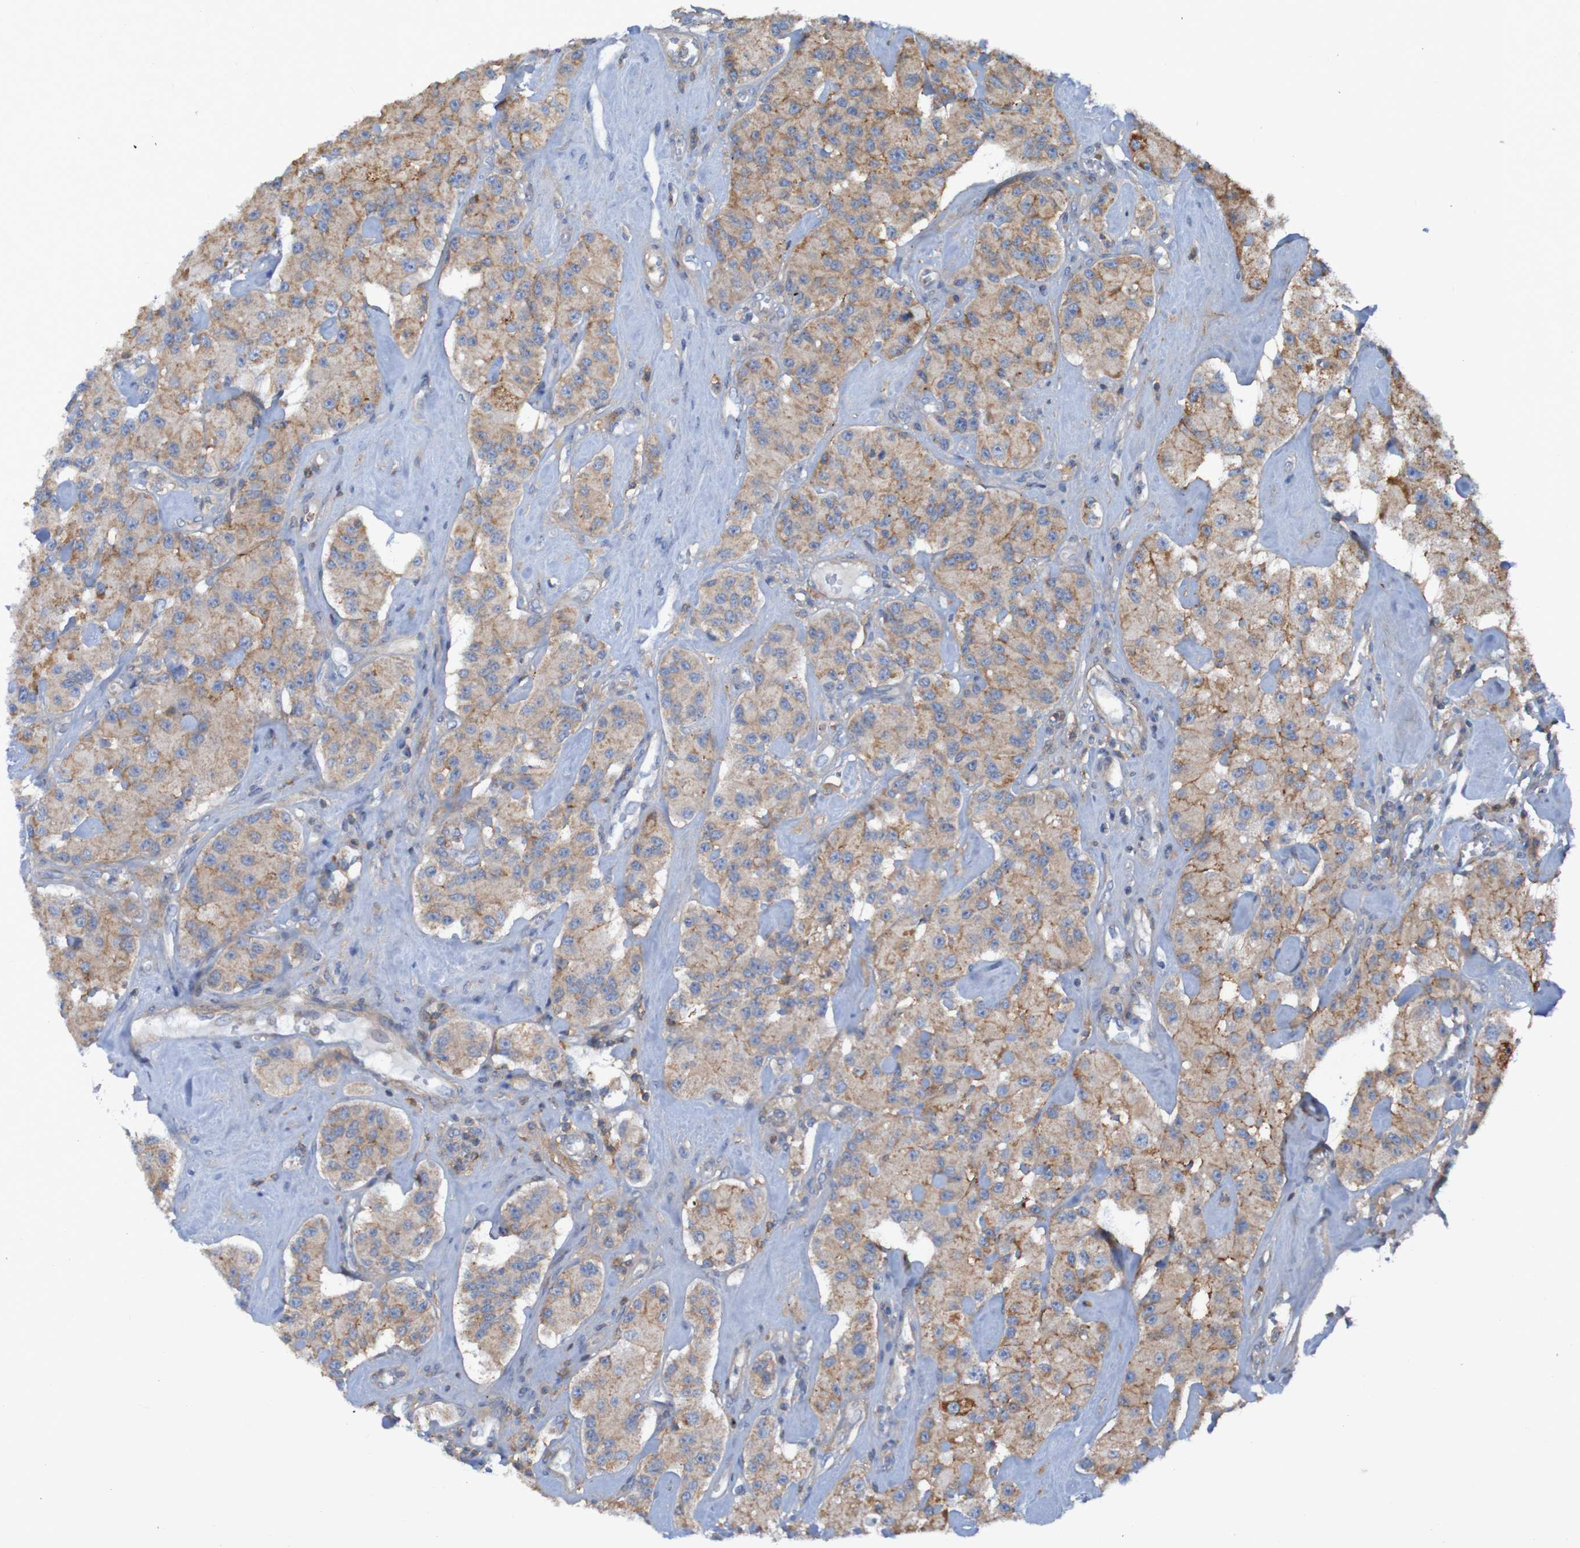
{"staining": {"intensity": "moderate", "quantity": "25%-75%", "location": "cytoplasmic/membranous"}, "tissue": "carcinoid", "cell_type": "Tumor cells", "image_type": "cancer", "snomed": [{"axis": "morphology", "description": "Carcinoid, malignant, NOS"}, {"axis": "topography", "description": "Pancreas"}], "caption": "Malignant carcinoid stained with a protein marker displays moderate staining in tumor cells.", "gene": "PDGFB", "patient": {"sex": "male", "age": 41}}